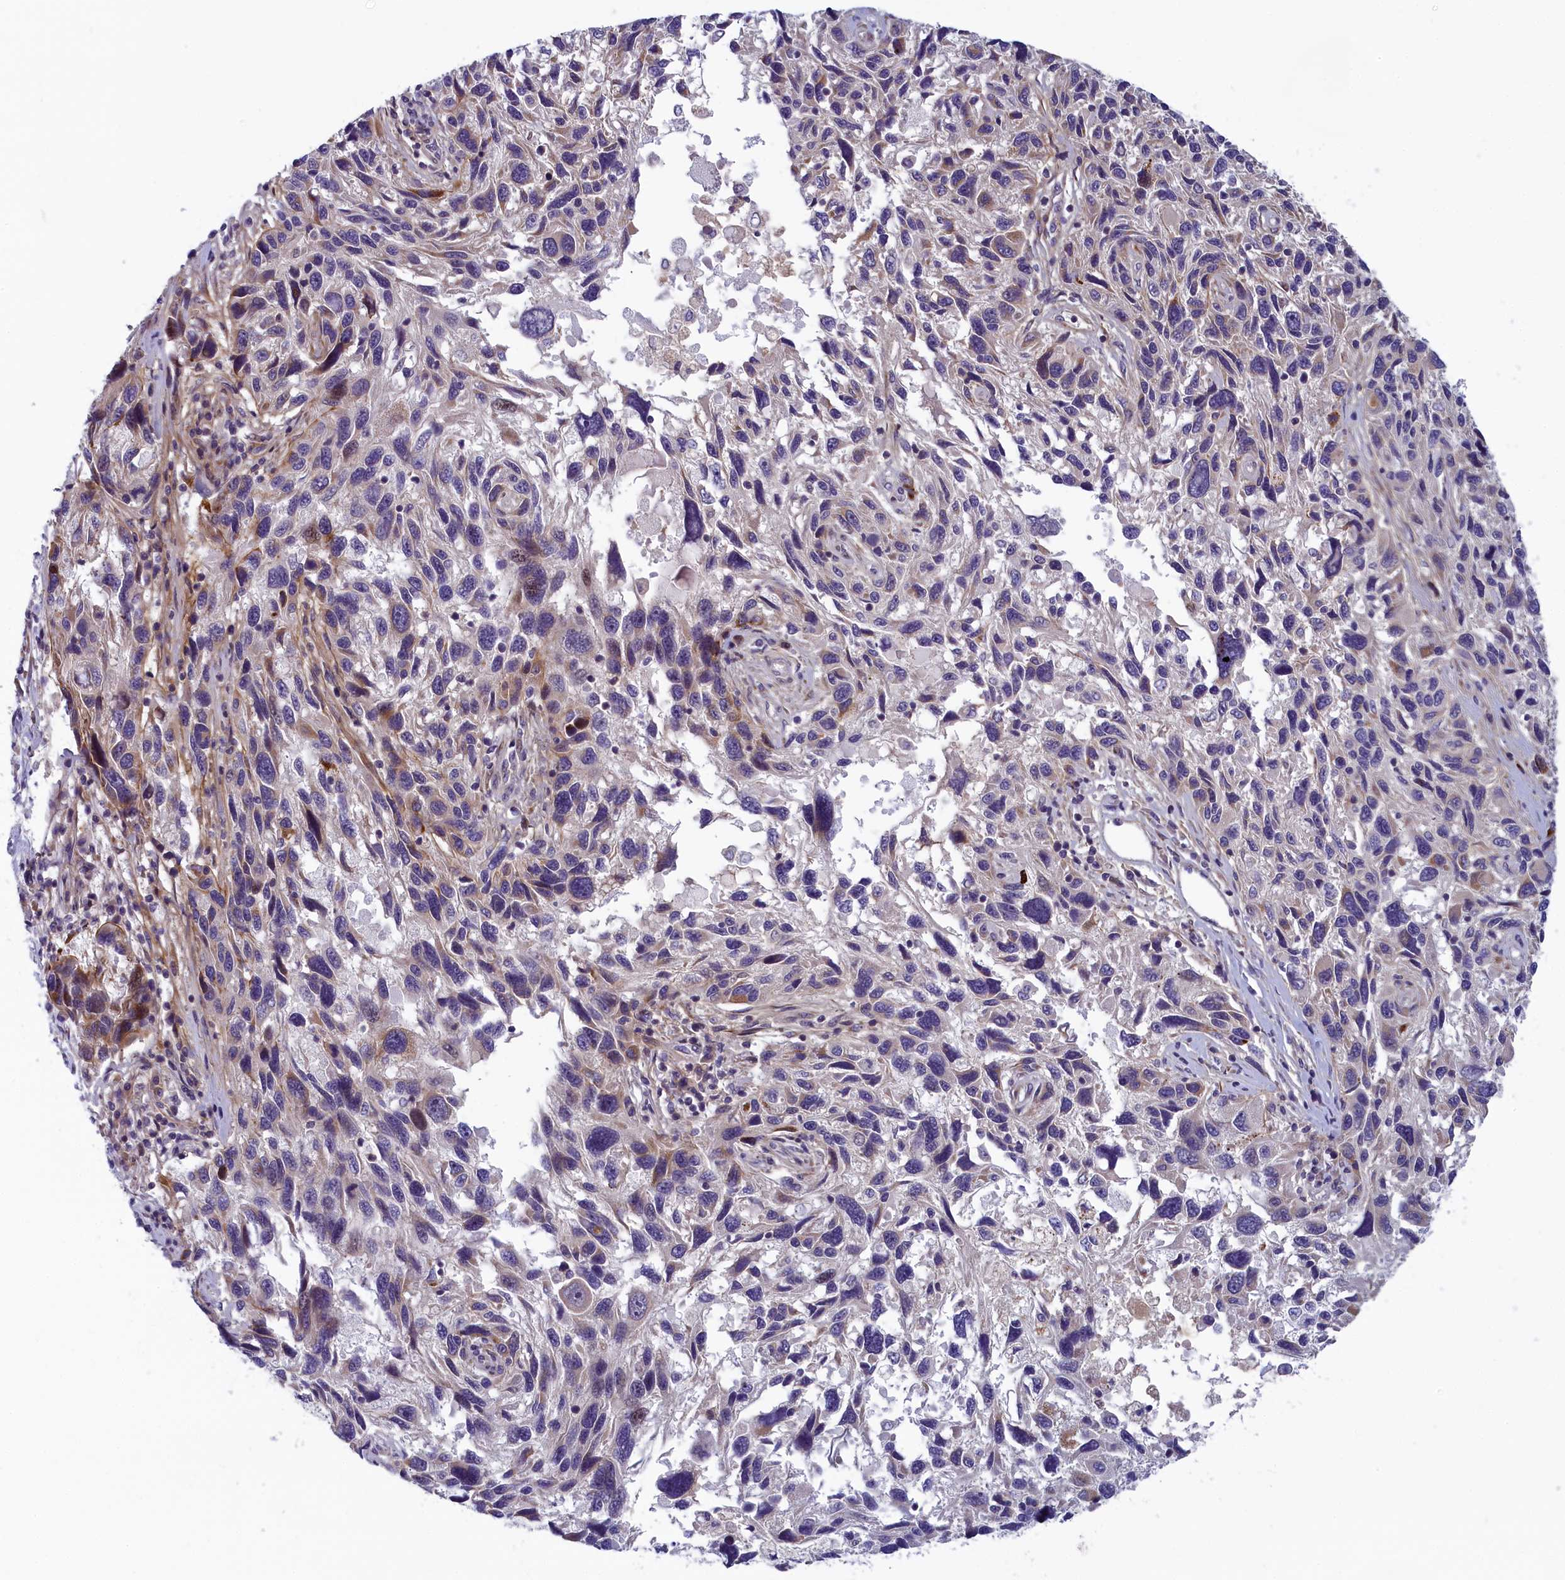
{"staining": {"intensity": "moderate", "quantity": "<25%", "location": "cytoplasmic/membranous,nuclear"}, "tissue": "melanoma", "cell_type": "Tumor cells", "image_type": "cancer", "snomed": [{"axis": "morphology", "description": "Malignant melanoma, NOS"}, {"axis": "topography", "description": "Skin"}], "caption": "Protein analysis of melanoma tissue demonstrates moderate cytoplasmic/membranous and nuclear positivity in approximately <25% of tumor cells. The protein is shown in brown color, while the nuclei are stained blue.", "gene": "ANKRD39", "patient": {"sex": "male", "age": 53}}